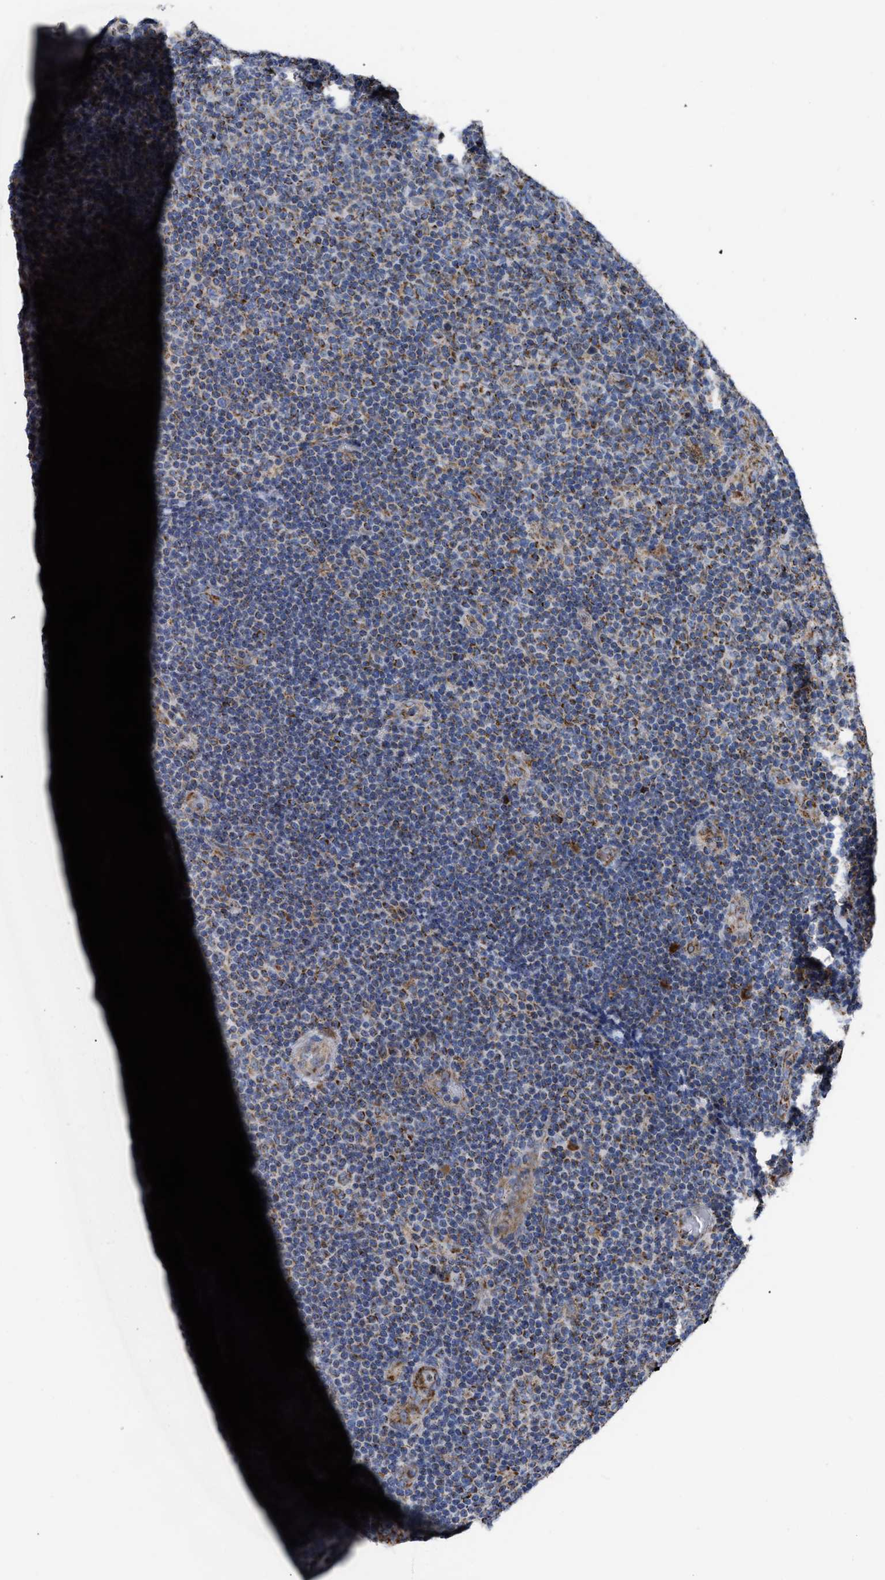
{"staining": {"intensity": "moderate", "quantity": "25%-75%", "location": "cytoplasmic/membranous"}, "tissue": "lymphoma", "cell_type": "Tumor cells", "image_type": "cancer", "snomed": [{"axis": "morphology", "description": "Malignant lymphoma, non-Hodgkin's type, Low grade"}, {"axis": "topography", "description": "Lymph node"}], "caption": "A medium amount of moderate cytoplasmic/membranous staining is present in about 25%-75% of tumor cells in lymphoma tissue.", "gene": "AK2", "patient": {"sex": "male", "age": 83}}